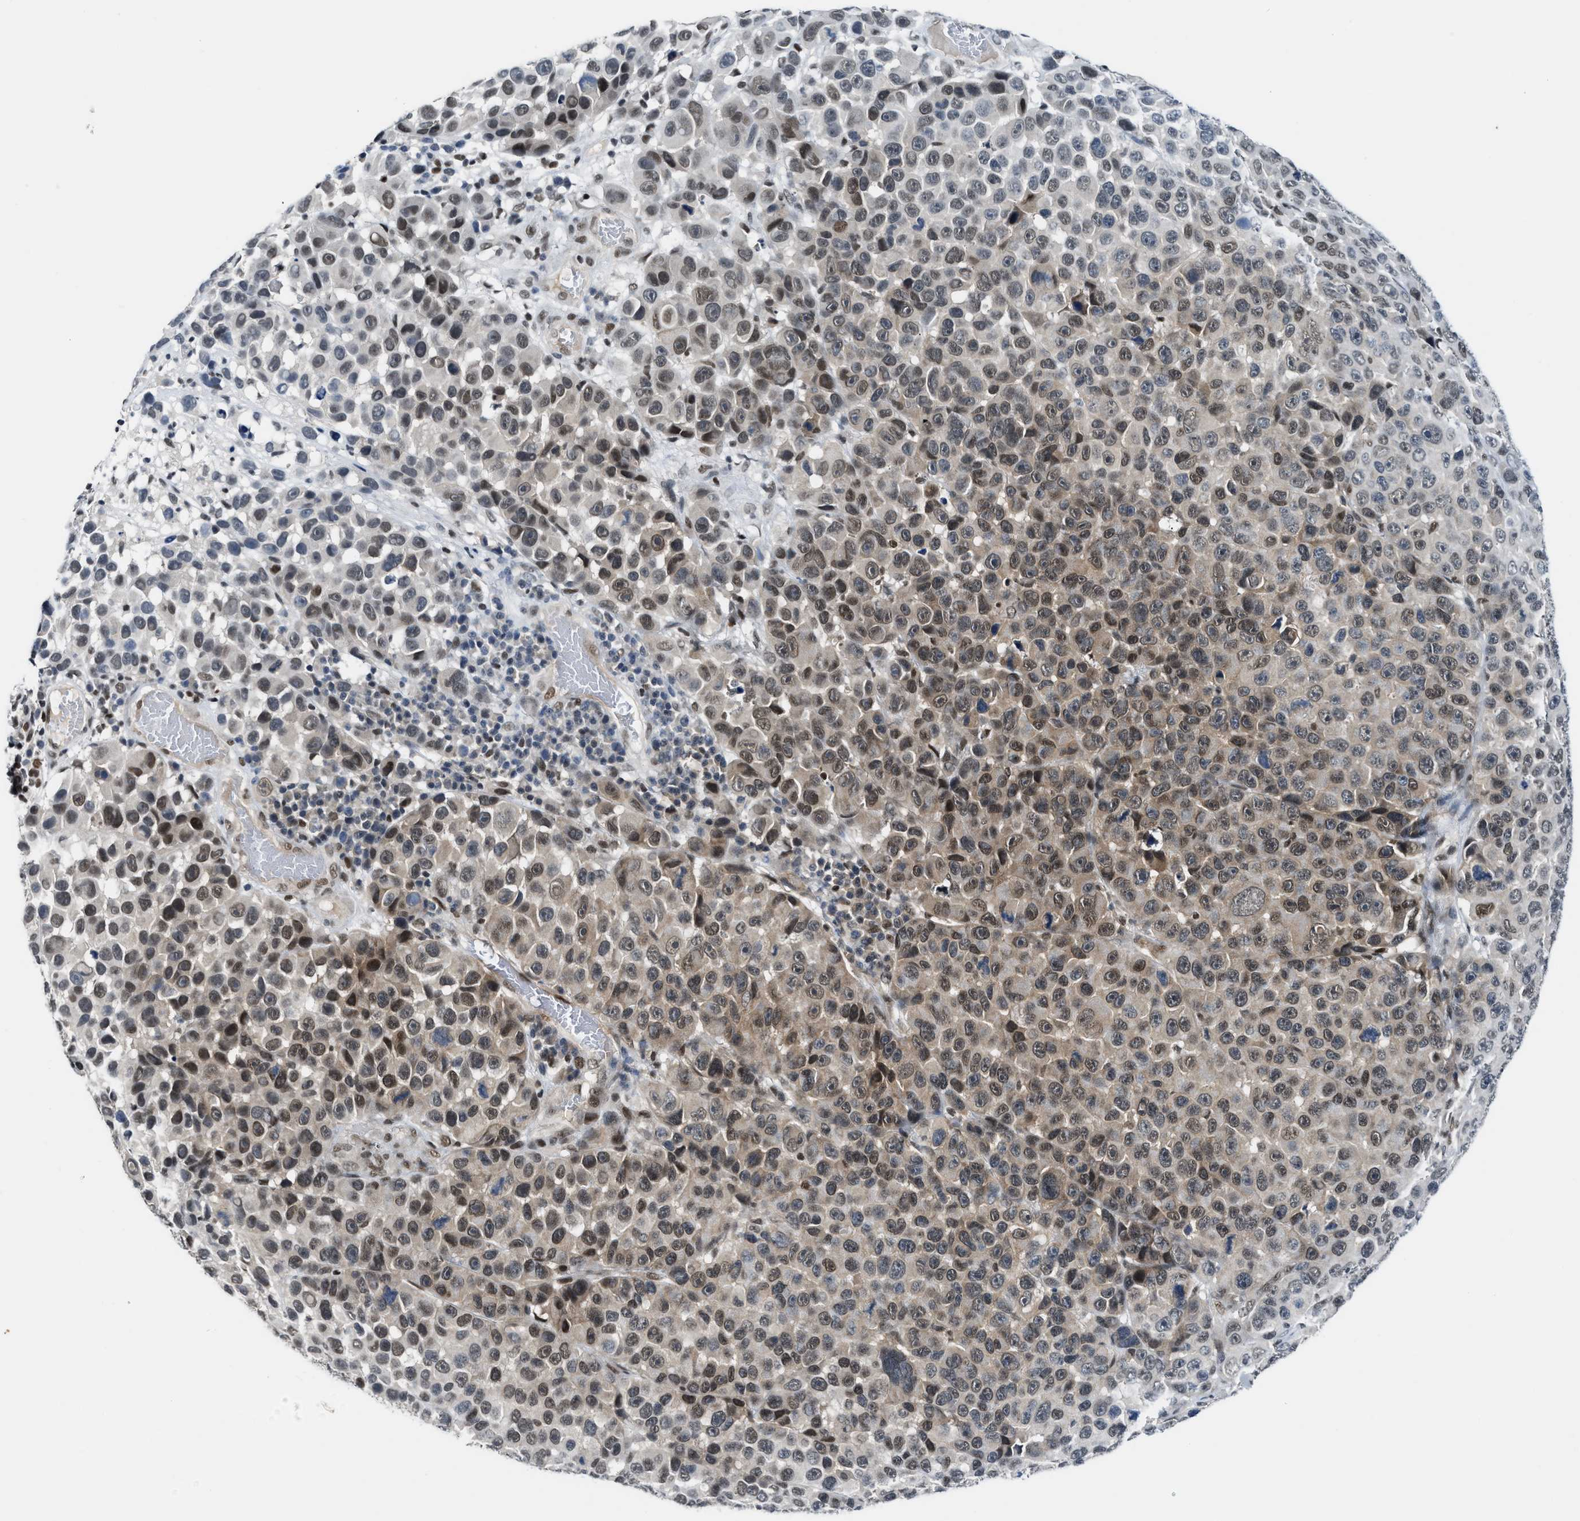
{"staining": {"intensity": "moderate", "quantity": "25%-75%", "location": "cytoplasmic/membranous,nuclear"}, "tissue": "melanoma", "cell_type": "Tumor cells", "image_type": "cancer", "snomed": [{"axis": "morphology", "description": "Malignant melanoma, NOS"}, {"axis": "topography", "description": "Skin"}], "caption": "Immunohistochemical staining of human malignant melanoma displays medium levels of moderate cytoplasmic/membranous and nuclear protein positivity in about 25%-75% of tumor cells.", "gene": "NCOA1", "patient": {"sex": "male", "age": 53}}